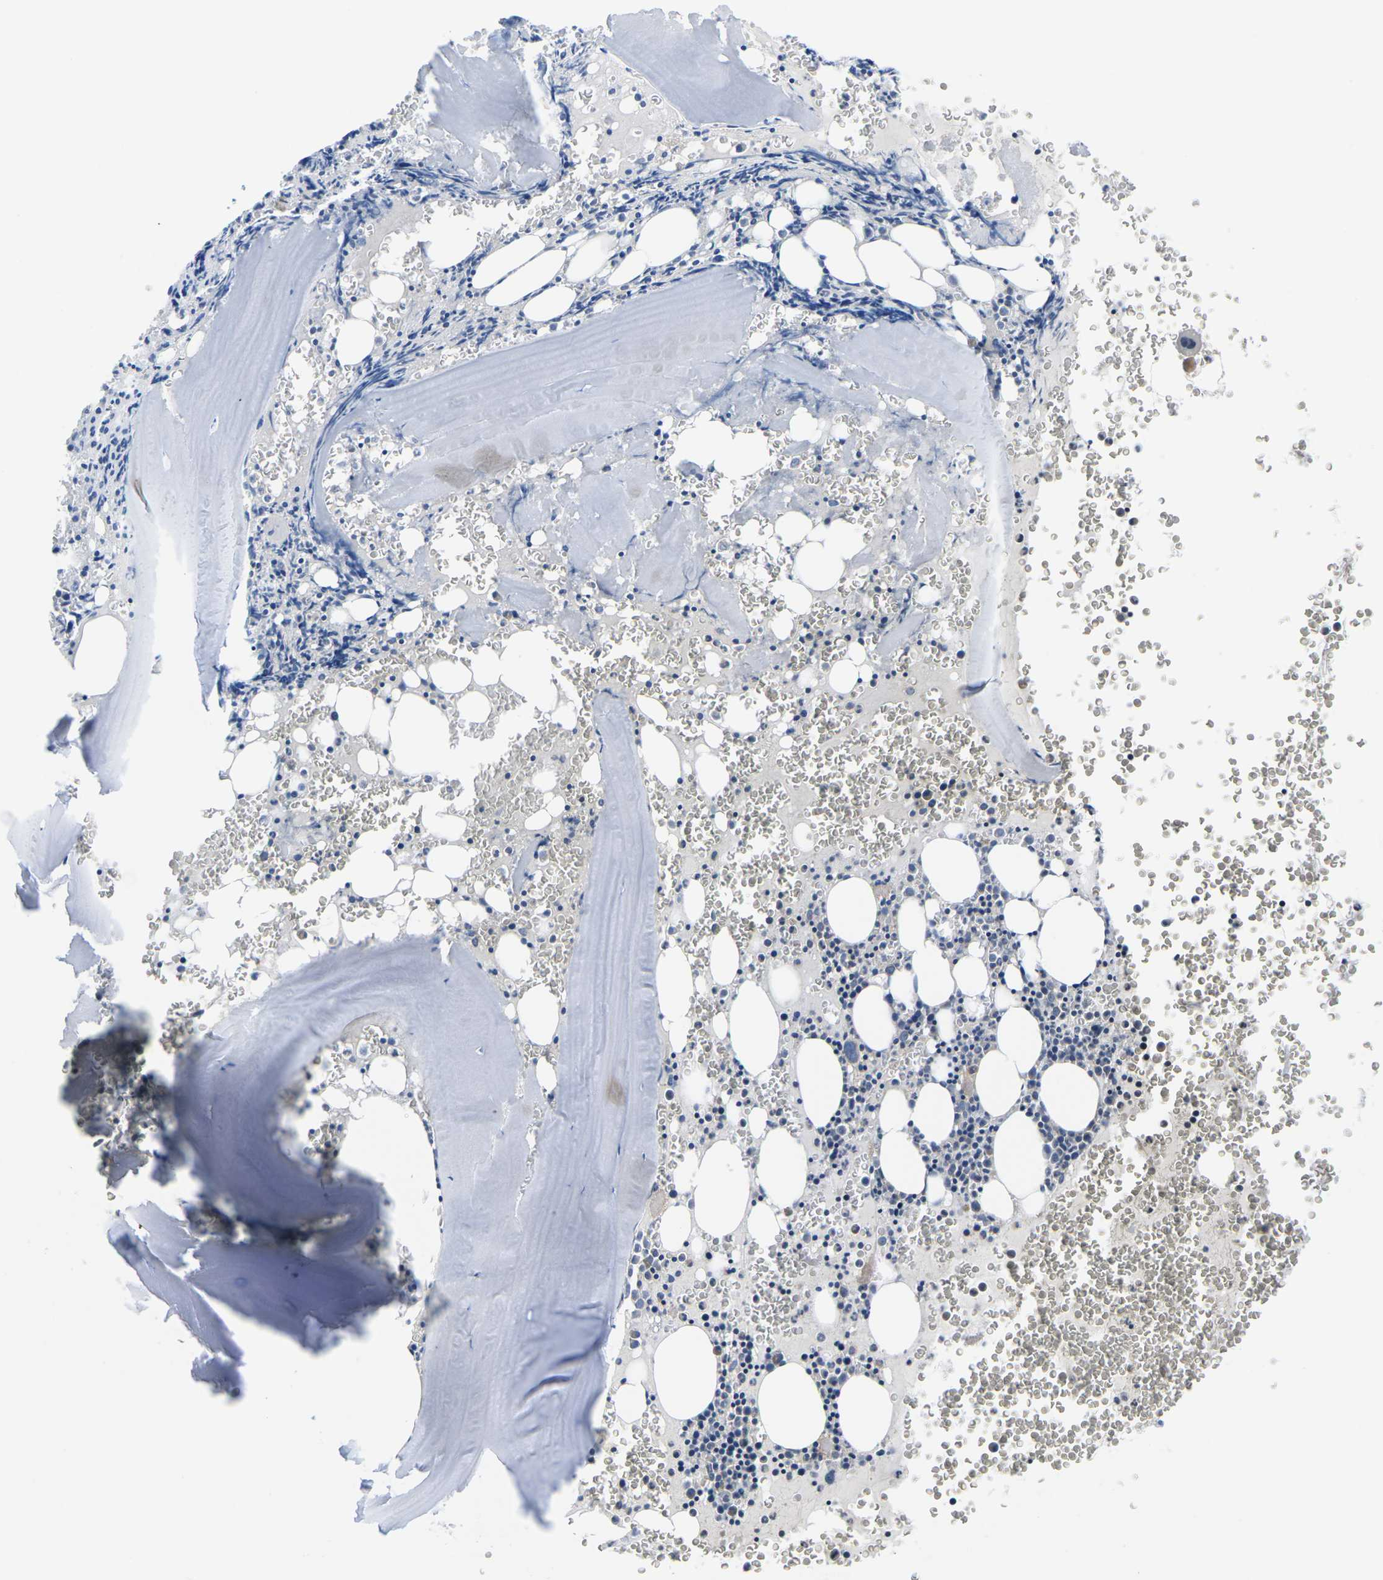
{"staining": {"intensity": "weak", "quantity": "<25%", "location": "cytoplasmic/membranous"}, "tissue": "bone marrow", "cell_type": "Hematopoietic cells", "image_type": "normal", "snomed": [{"axis": "morphology", "description": "Normal tissue, NOS"}, {"axis": "morphology", "description": "Inflammation, NOS"}, {"axis": "topography", "description": "Bone marrow"}], "caption": "Immunohistochemical staining of benign bone marrow demonstrates no significant staining in hematopoietic cells.", "gene": "GSK3B", "patient": {"sex": "male", "age": 37}}